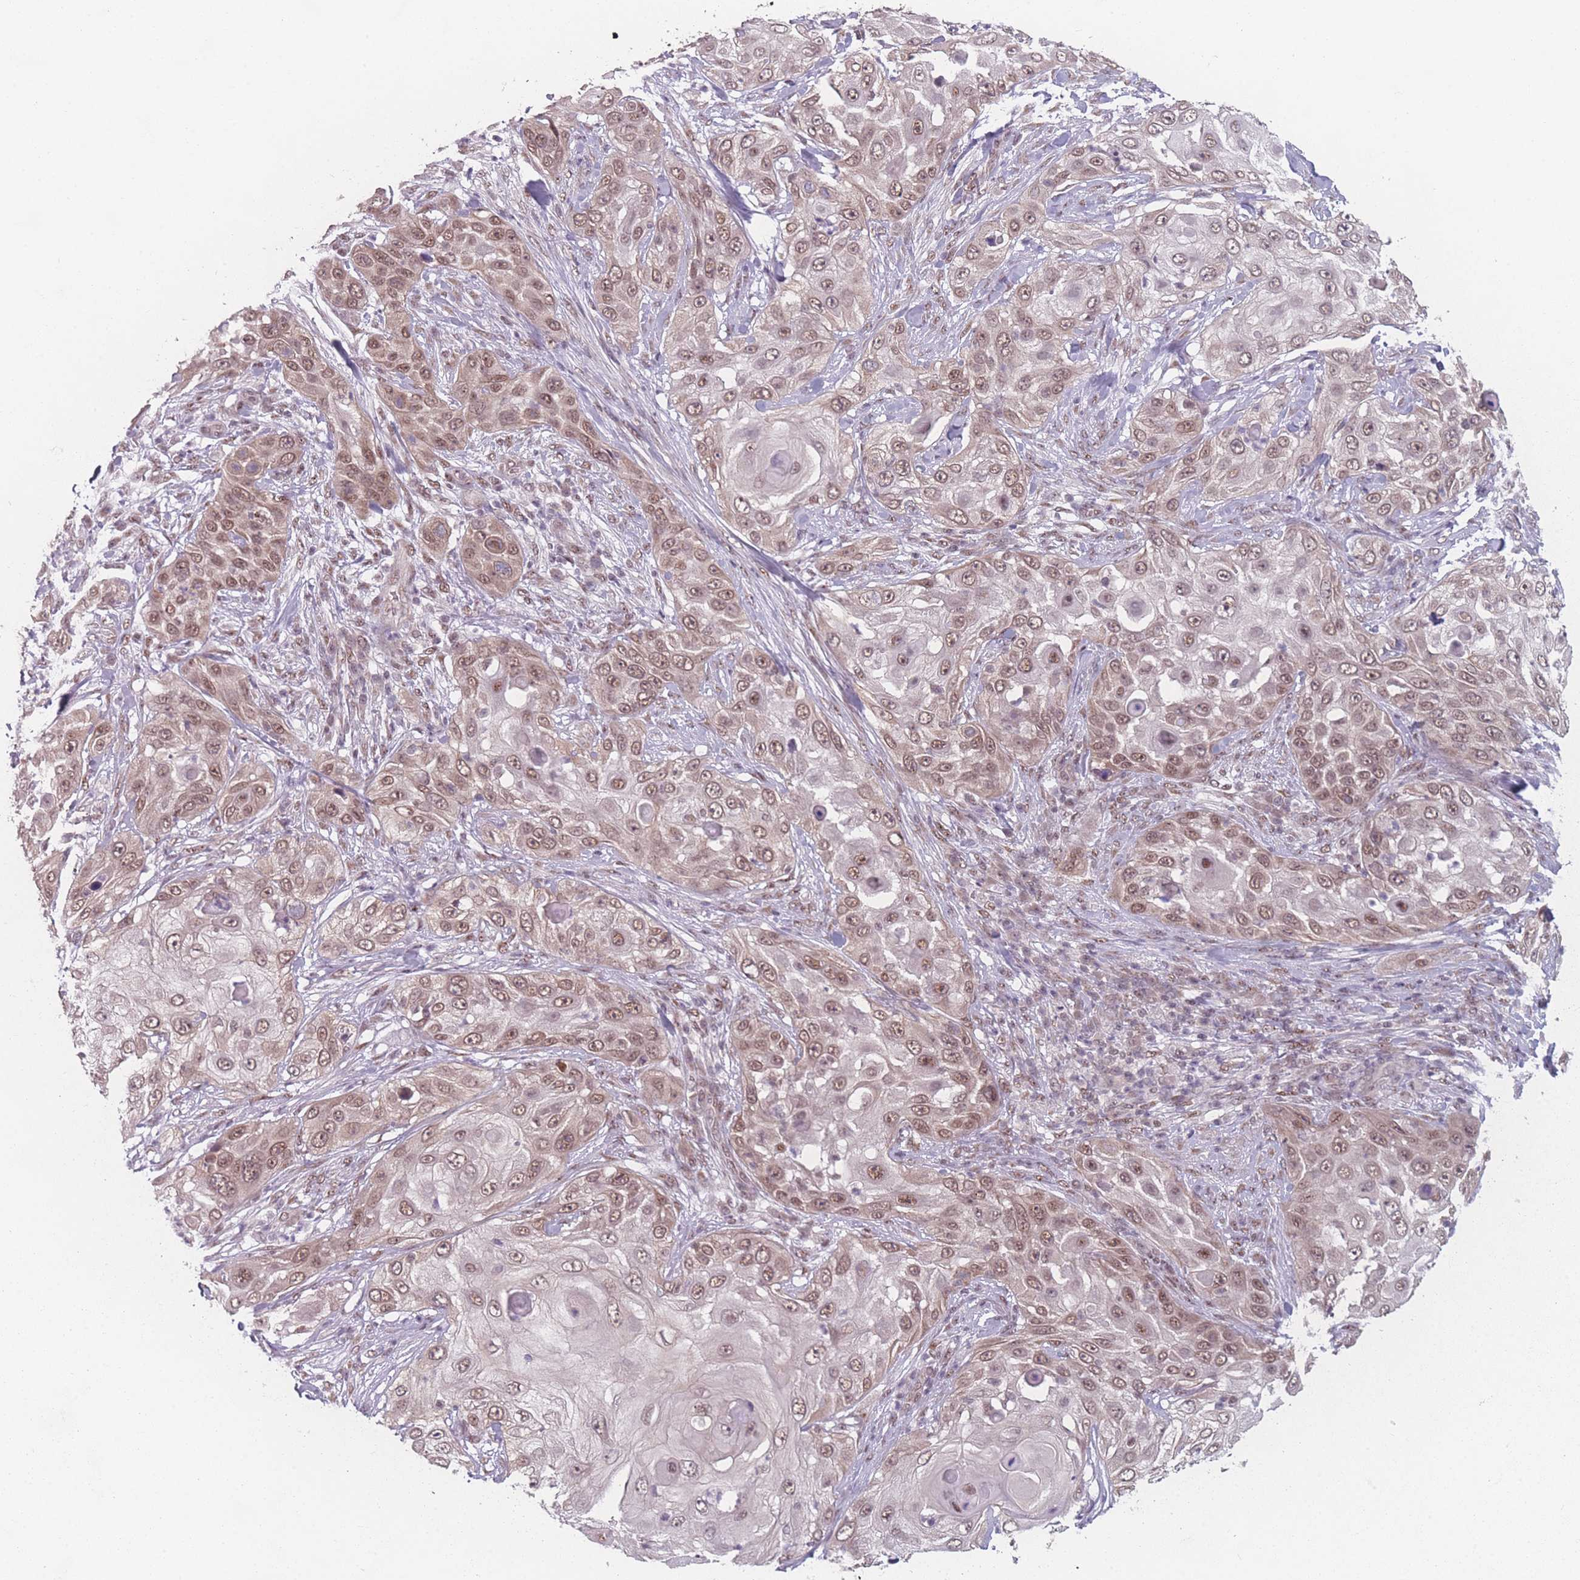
{"staining": {"intensity": "moderate", "quantity": ">75%", "location": "nuclear"}, "tissue": "skin cancer", "cell_type": "Tumor cells", "image_type": "cancer", "snomed": [{"axis": "morphology", "description": "Squamous cell carcinoma, NOS"}, {"axis": "topography", "description": "Skin"}], "caption": "Immunohistochemical staining of human squamous cell carcinoma (skin) demonstrates medium levels of moderate nuclear expression in about >75% of tumor cells. The staining is performed using DAB (3,3'-diaminobenzidine) brown chromogen to label protein expression. The nuclei are counter-stained blue using hematoxylin.", "gene": "ZC3H14", "patient": {"sex": "female", "age": 44}}